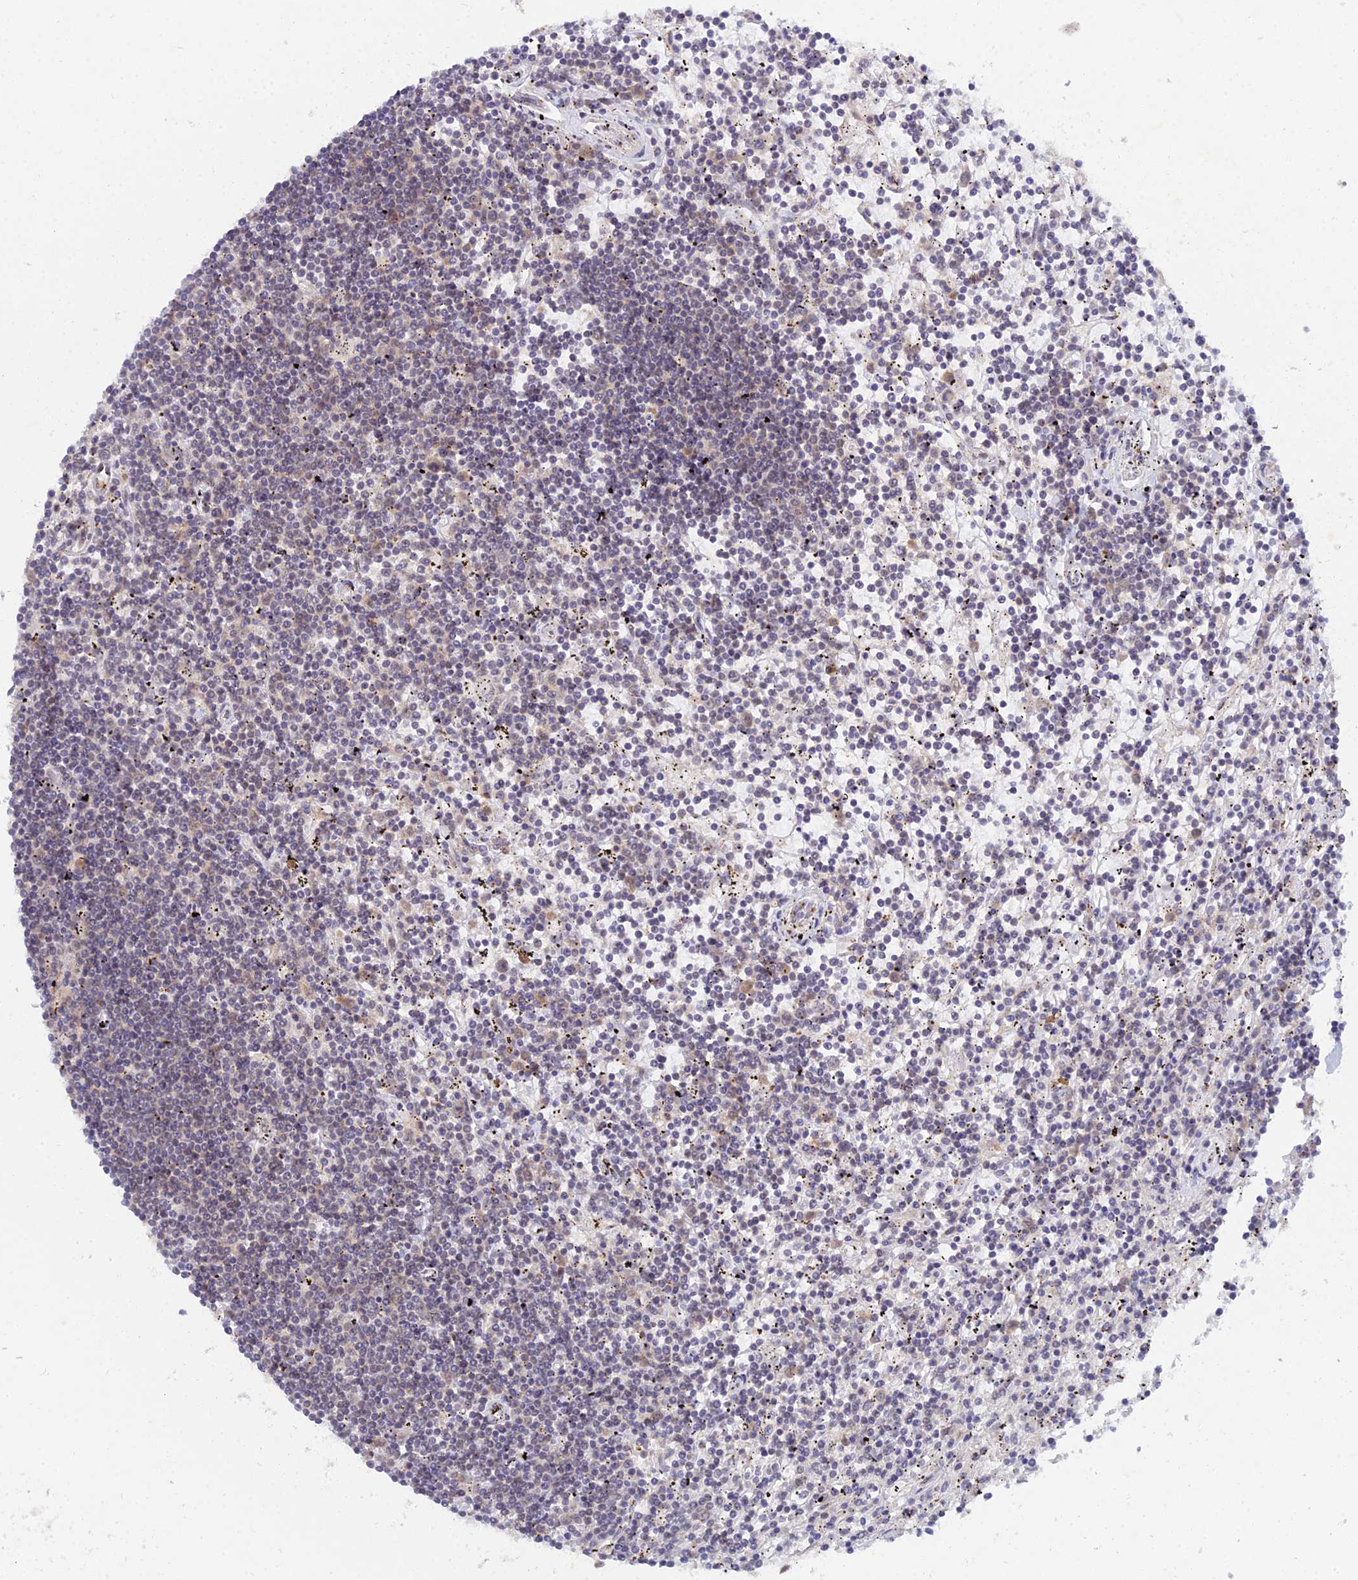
{"staining": {"intensity": "negative", "quantity": "none", "location": "none"}, "tissue": "lymphoma", "cell_type": "Tumor cells", "image_type": "cancer", "snomed": [{"axis": "morphology", "description": "Malignant lymphoma, non-Hodgkin's type, Low grade"}, {"axis": "topography", "description": "Spleen"}], "caption": "Photomicrograph shows no protein expression in tumor cells of lymphoma tissue.", "gene": "THOC3", "patient": {"sex": "male", "age": 76}}